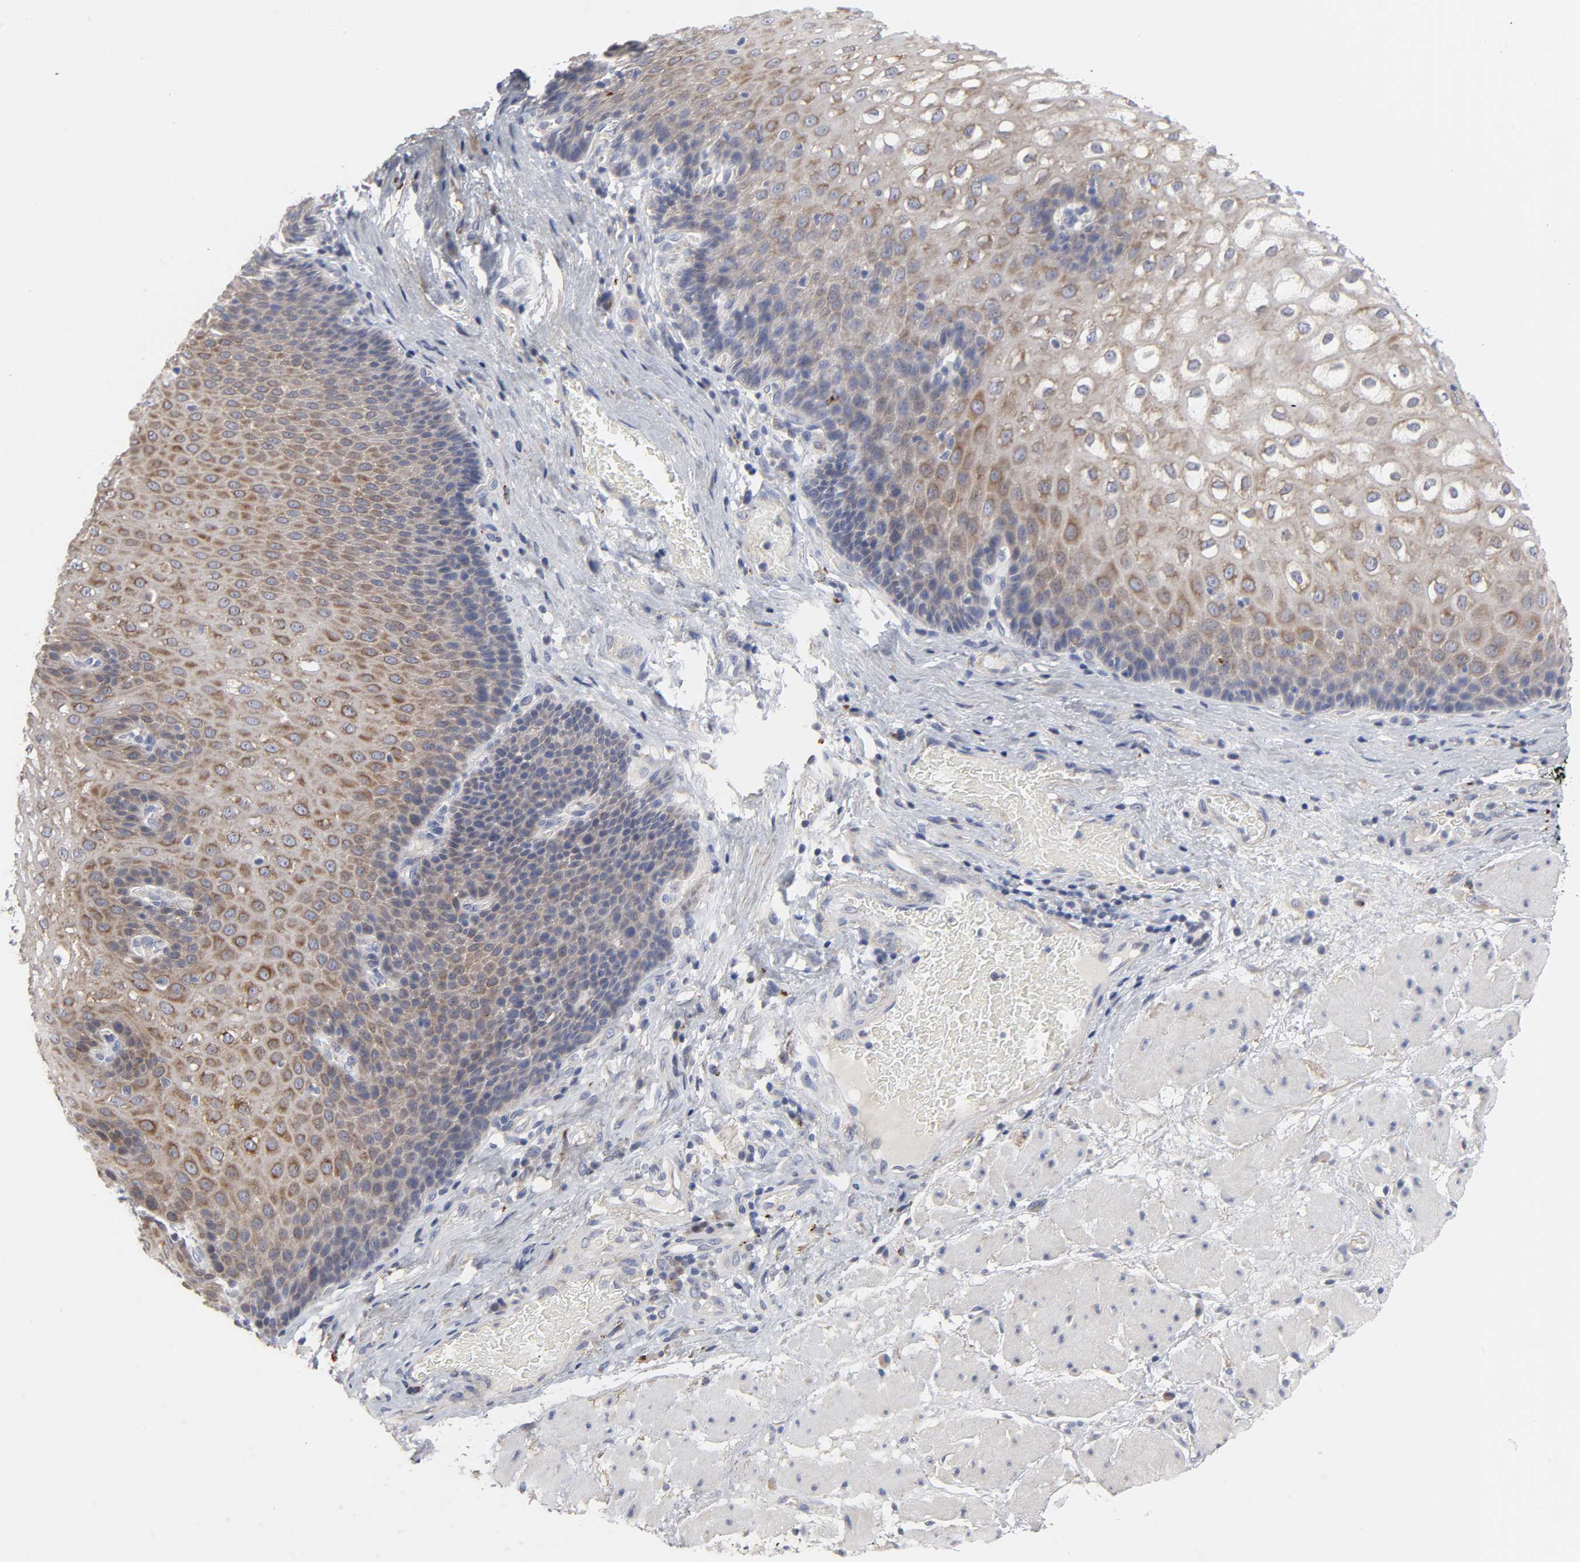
{"staining": {"intensity": "moderate", "quantity": "25%-75%", "location": "cytoplasmic/membranous"}, "tissue": "esophagus", "cell_type": "Squamous epithelial cells", "image_type": "normal", "snomed": [{"axis": "morphology", "description": "Normal tissue, NOS"}, {"axis": "topography", "description": "Esophagus"}], "caption": "Normal esophagus was stained to show a protein in brown. There is medium levels of moderate cytoplasmic/membranous expression in approximately 25%-75% of squamous epithelial cells. The staining was performed using DAB (3,3'-diaminobenzidine) to visualize the protein expression in brown, while the nuclei were stained in blue with hematoxylin (Magnification: 20x).", "gene": "C17orf75", "patient": {"sex": "male", "age": 48}}